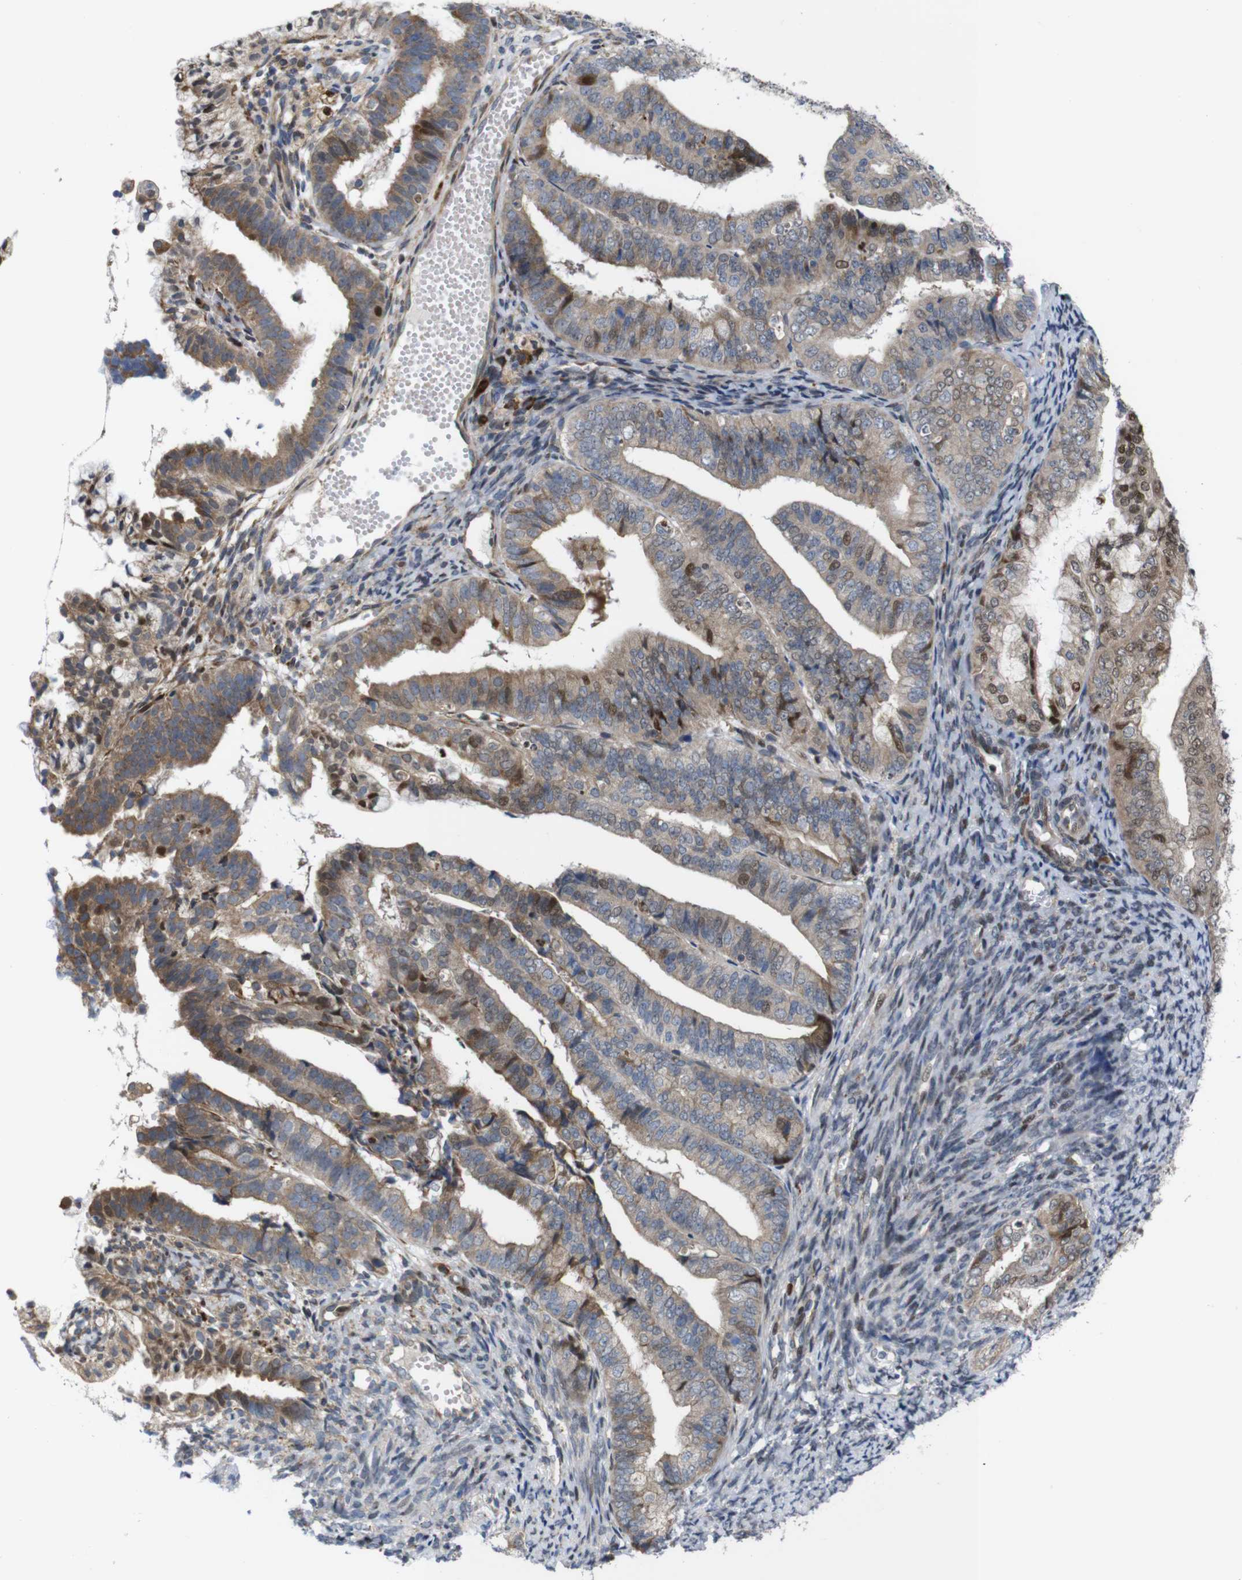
{"staining": {"intensity": "moderate", "quantity": ">75%", "location": "cytoplasmic/membranous,nuclear"}, "tissue": "endometrial cancer", "cell_type": "Tumor cells", "image_type": "cancer", "snomed": [{"axis": "morphology", "description": "Adenocarcinoma, NOS"}, {"axis": "topography", "description": "Endometrium"}], "caption": "A high-resolution histopathology image shows immunohistochemistry (IHC) staining of adenocarcinoma (endometrial), which reveals moderate cytoplasmic/membranous and nuclear expression in approximately >75% of tumor cells. The staining was performed using DAB (3,3'-diaminobenzidine), with brown indicating positive protein expression. Nuclei are stained blue with hematoxylin.", "gene": "PTPN1", "patient": {"sex": "female", "age": 63}}